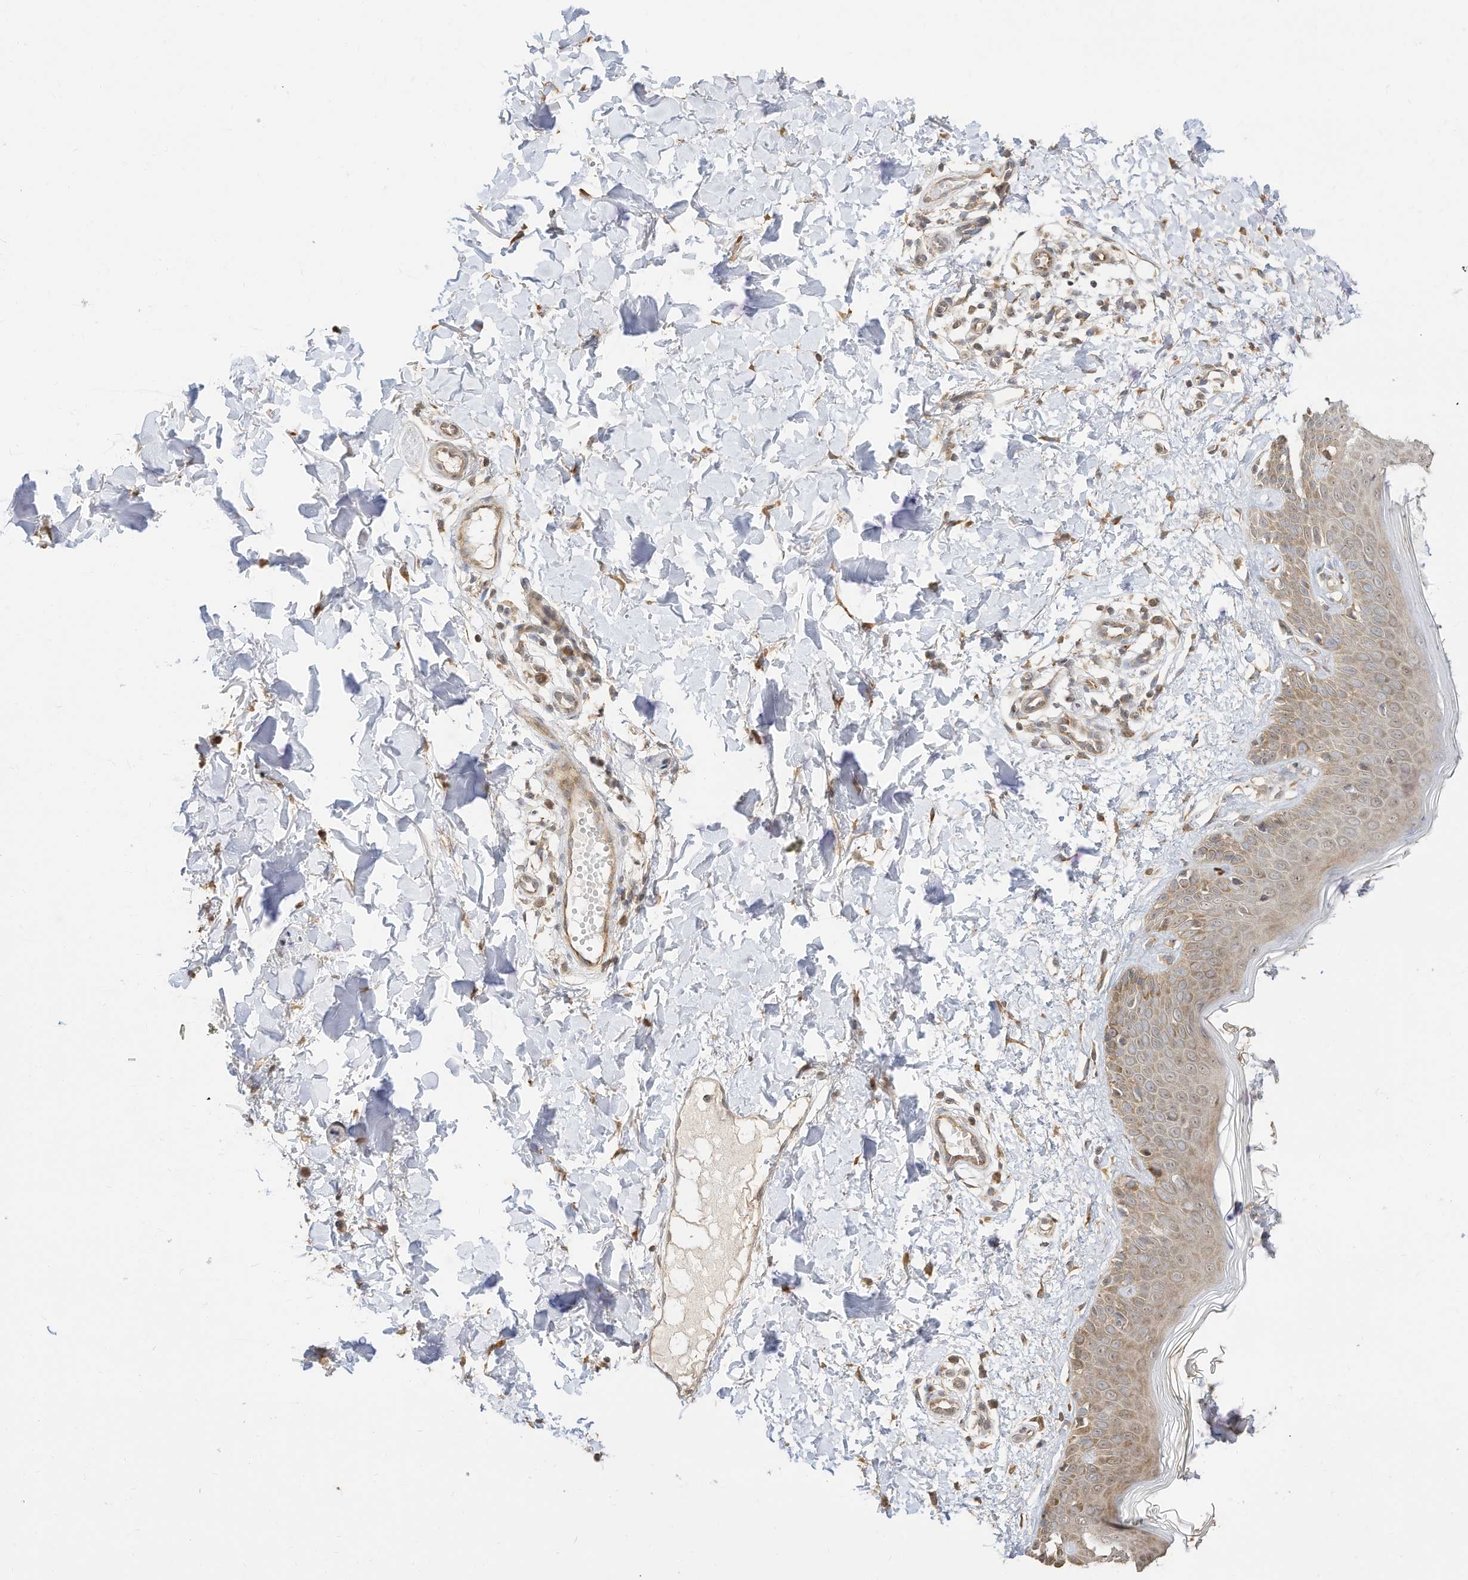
{"staining": {"intensity": "moderate", "quantity": ">75%", "location": "cytoplasmic/membranous"}, "tissue": "skin", "cell_type": "Fibroblasts", "image_type": "normal", "snomed": [{"axis": "morphology", "description": "Normal tissue, NOS"}, {"axis": "topography", "description": "Skin"}], "caption": "This histopathology image demonstrates IHC staining of benign skin, with medium moderate cytoplasmic/membranous positivity in about >75% of fibroblasts.", "gene": "CAGE1", "patient": {"sex": "male", "age": 37}}